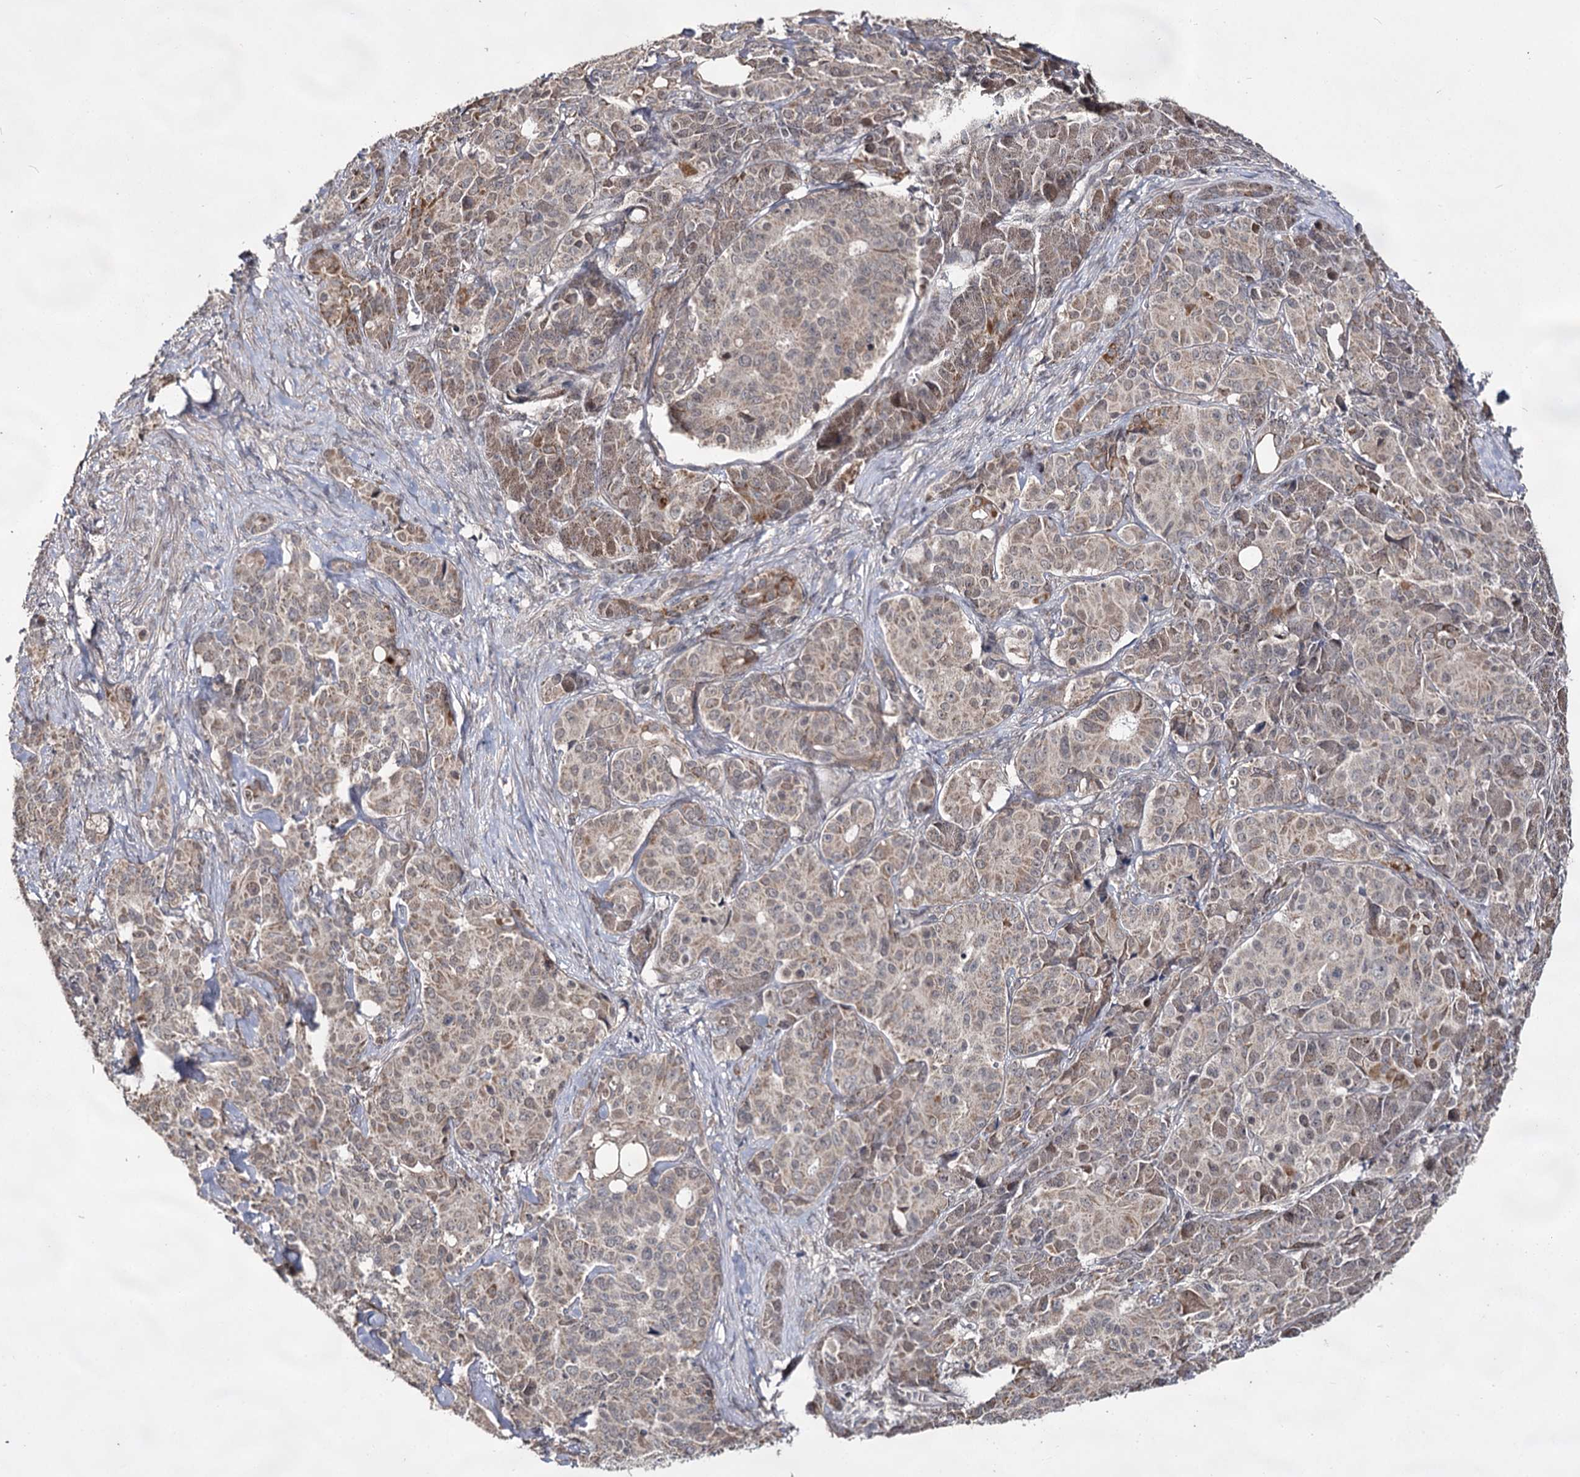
{"staining": {"intensity": "weak", "quantity": ">75%", "location": "cytoplasmic/membranous,nuclear"}, "tissue": "pancreatic cancer", "cell_type": "Tumor cells", "image_type": "cancer", "snomed": [{"axis": "morphology", "description": "Adenocarcinoma, NOS"}, {"axis": "topography", "description": "Pancreas"}], "caption": "Protein staining of pancreatic cancer tissue demonstrates weak cytoplasmic/membranous and nuclear expression in about >75% of tumor cells.", "gene": "ACTR6", "patient": {"sex": "female", "age": 74}}